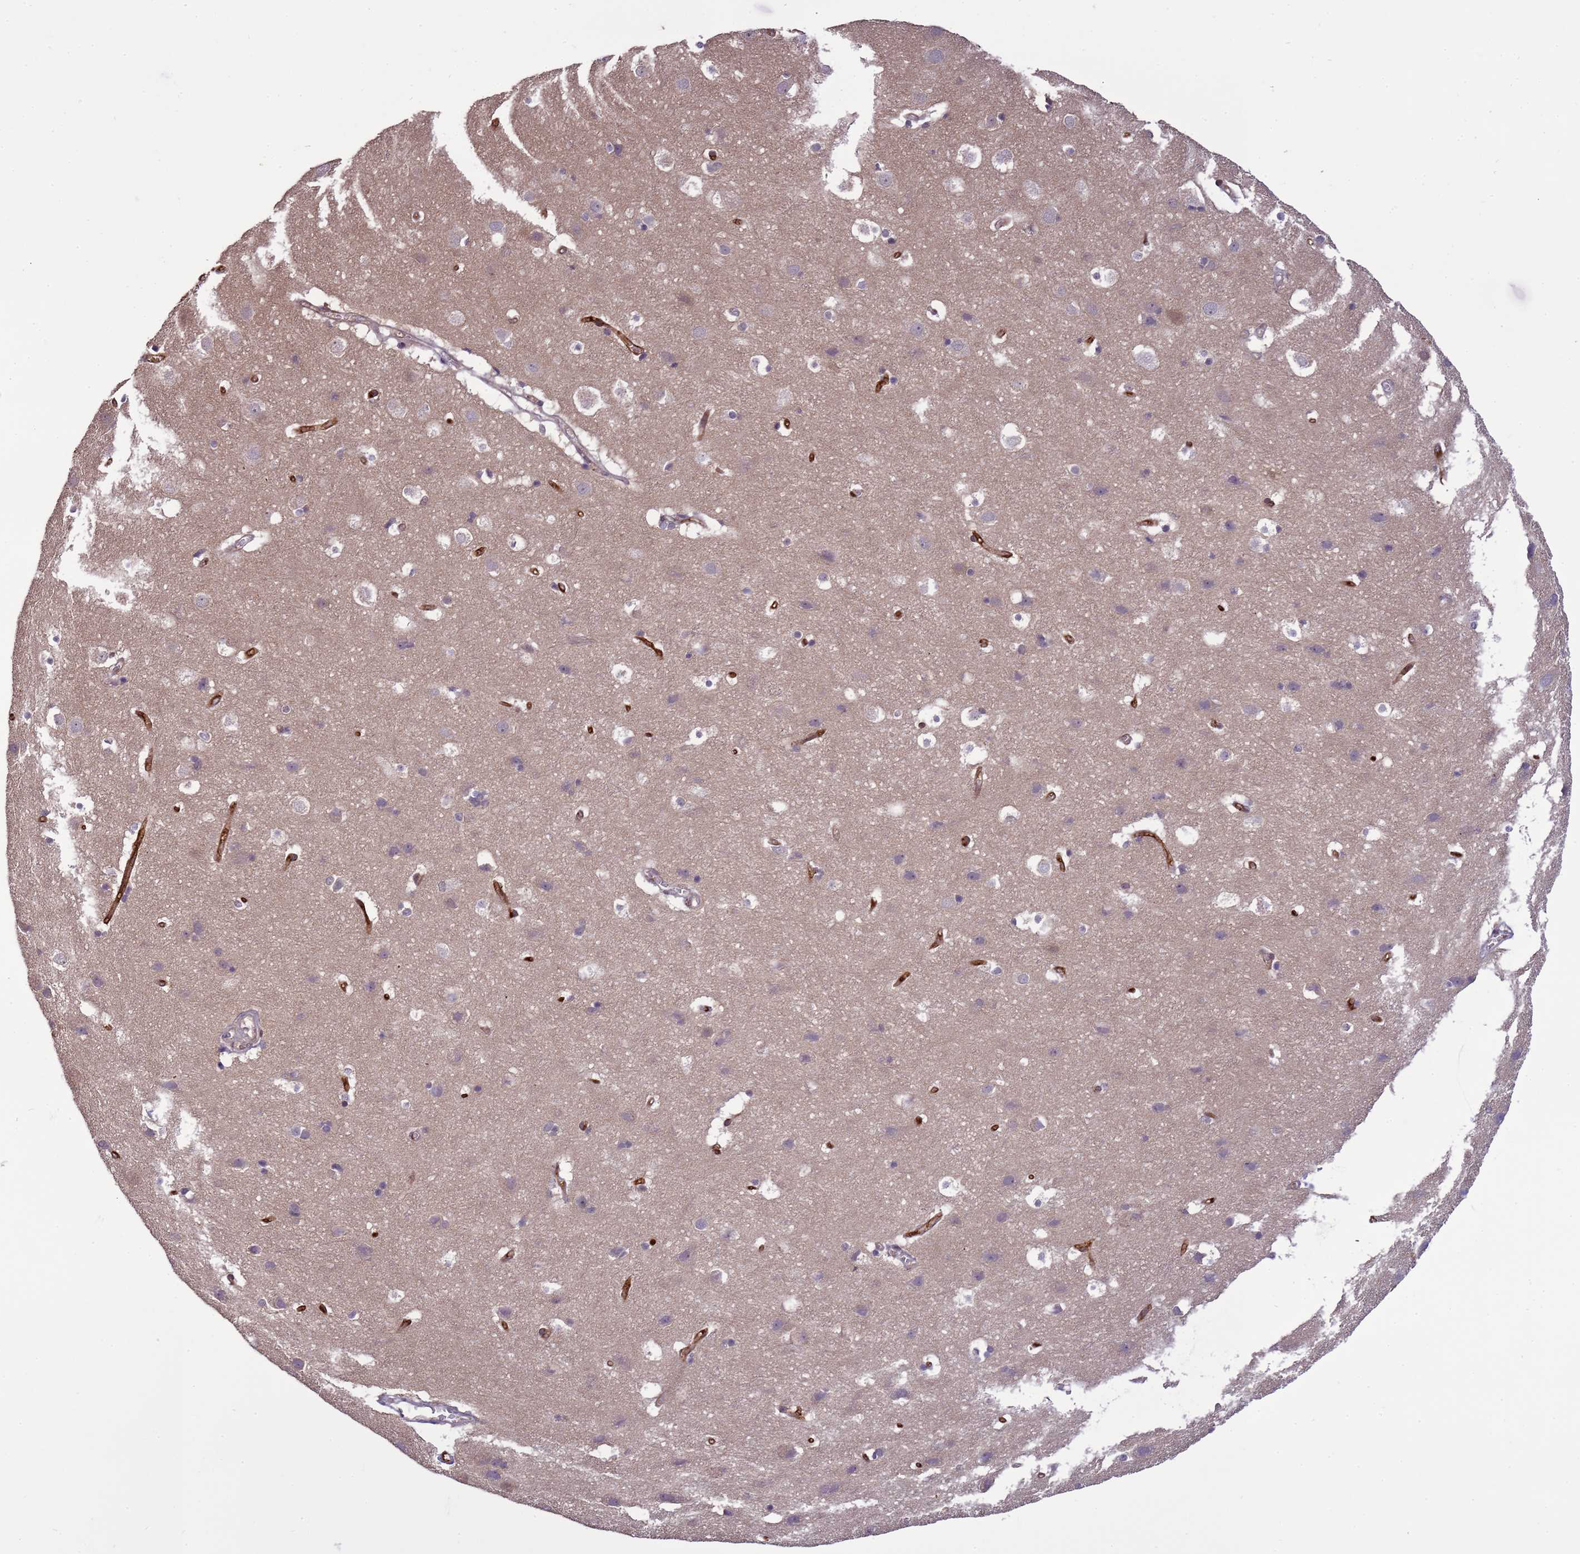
{"staining": {"intensity": "strong", "quantity": ">75%", "location": "cytoplasmic/membranous"}, "tissue": "cerebral cortex", "cell_type": "Endothelial cells", "image_type": "normal", "snomed": [{"axis": "morphology", "description": "Normal tissue, NOS"}, {"axis": "topography", "description": "Cerebral cortex"}], "caption": "A brown stain highlights strong cytoplasmic/membranous expression of a protein in endothelial cells of normal human cerebral cortex.", "gene": "ZBTB5", "patient": {"sex": "male", "age": 54}}